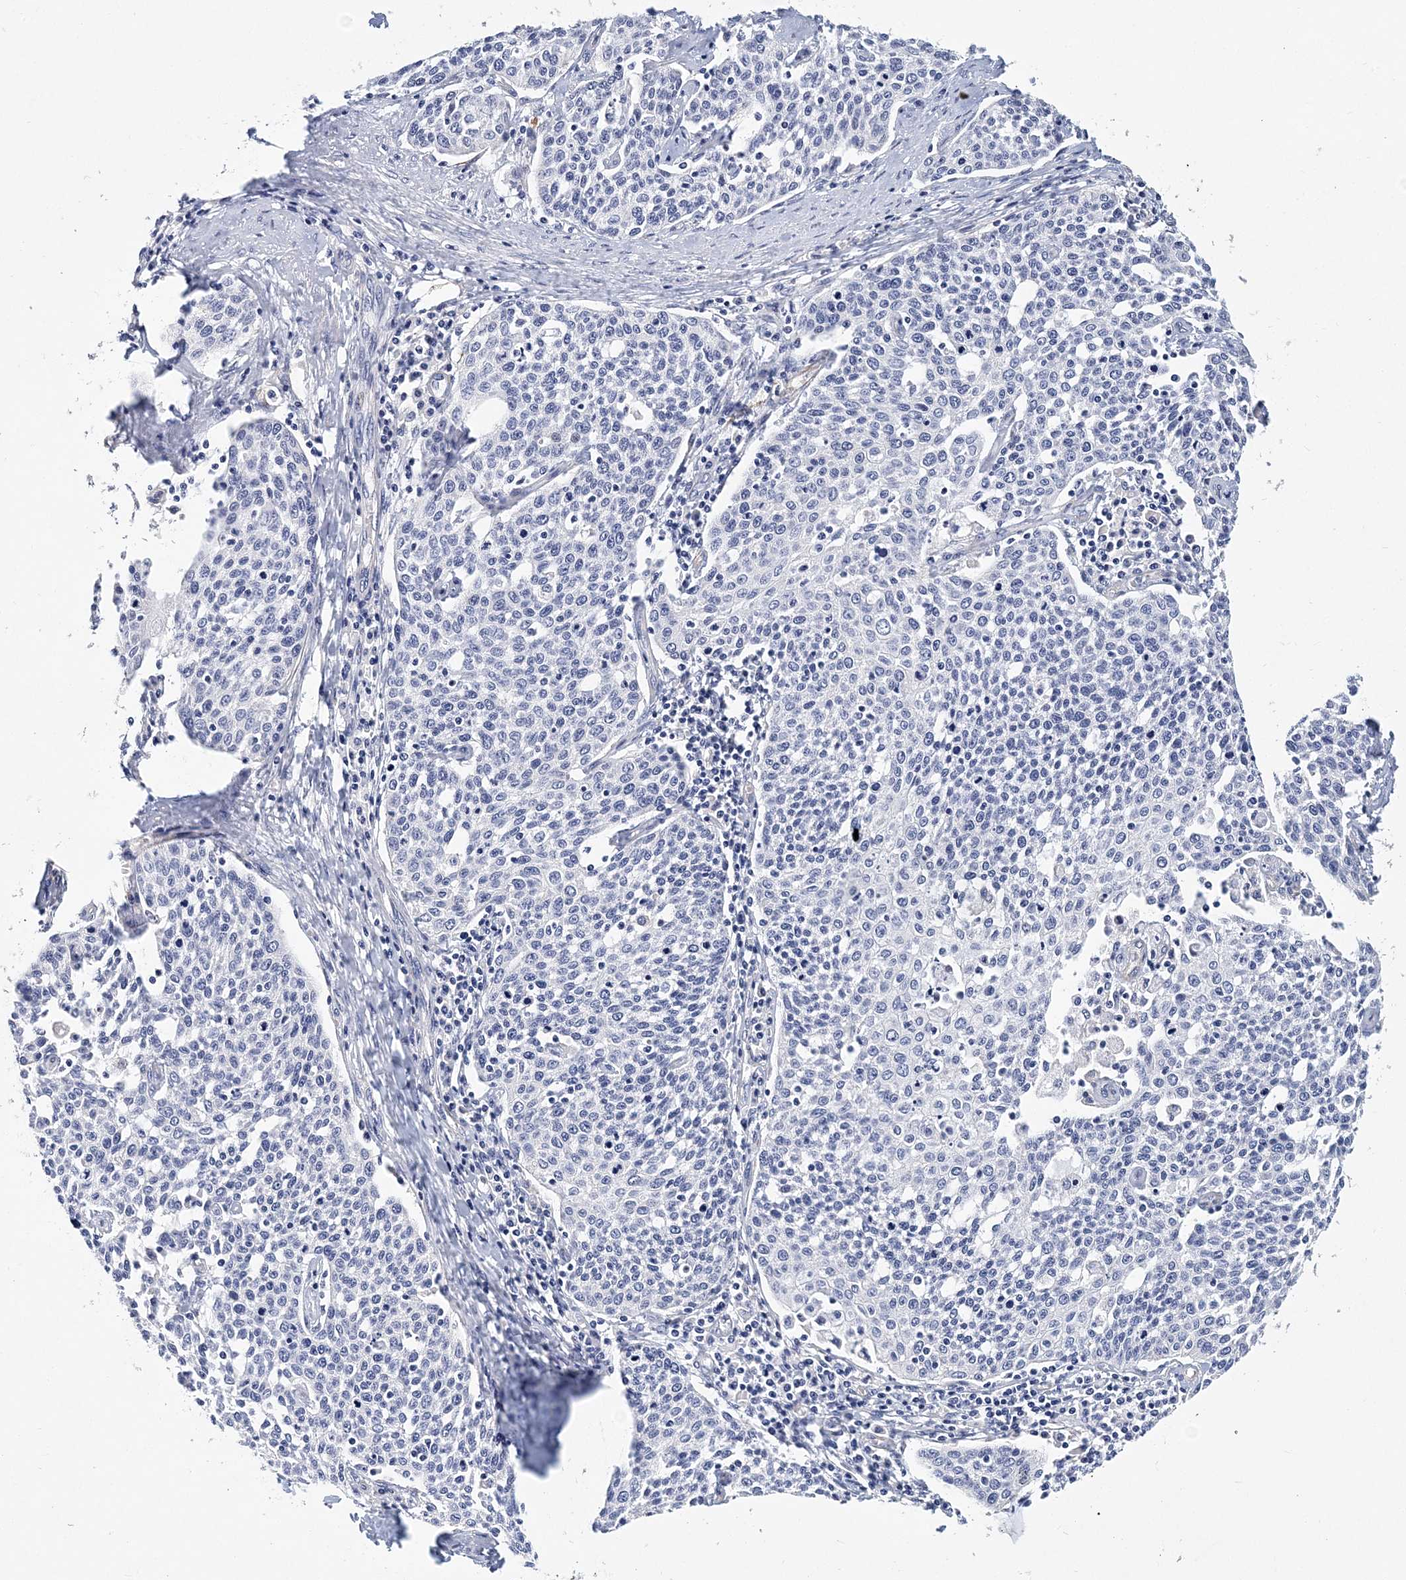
{"staining": {"intensity": "negative", "quantity": "none", "location": "none"}, "tissue": "cervical cancer", "cell_type": "Tumor cells", "image_type": "cancer", "snomed": [{"axis": "morphology", "description": "Squamous cell carcinoma, NOS"}, {"axis": "topography", "description": "Cervix"}], "caption": "Tumor cells show no significant protein expression in squamous cell carcinoma (cervical).", "gene": "ITGA2B", "patient": {"sex": "female", "age": 34}}